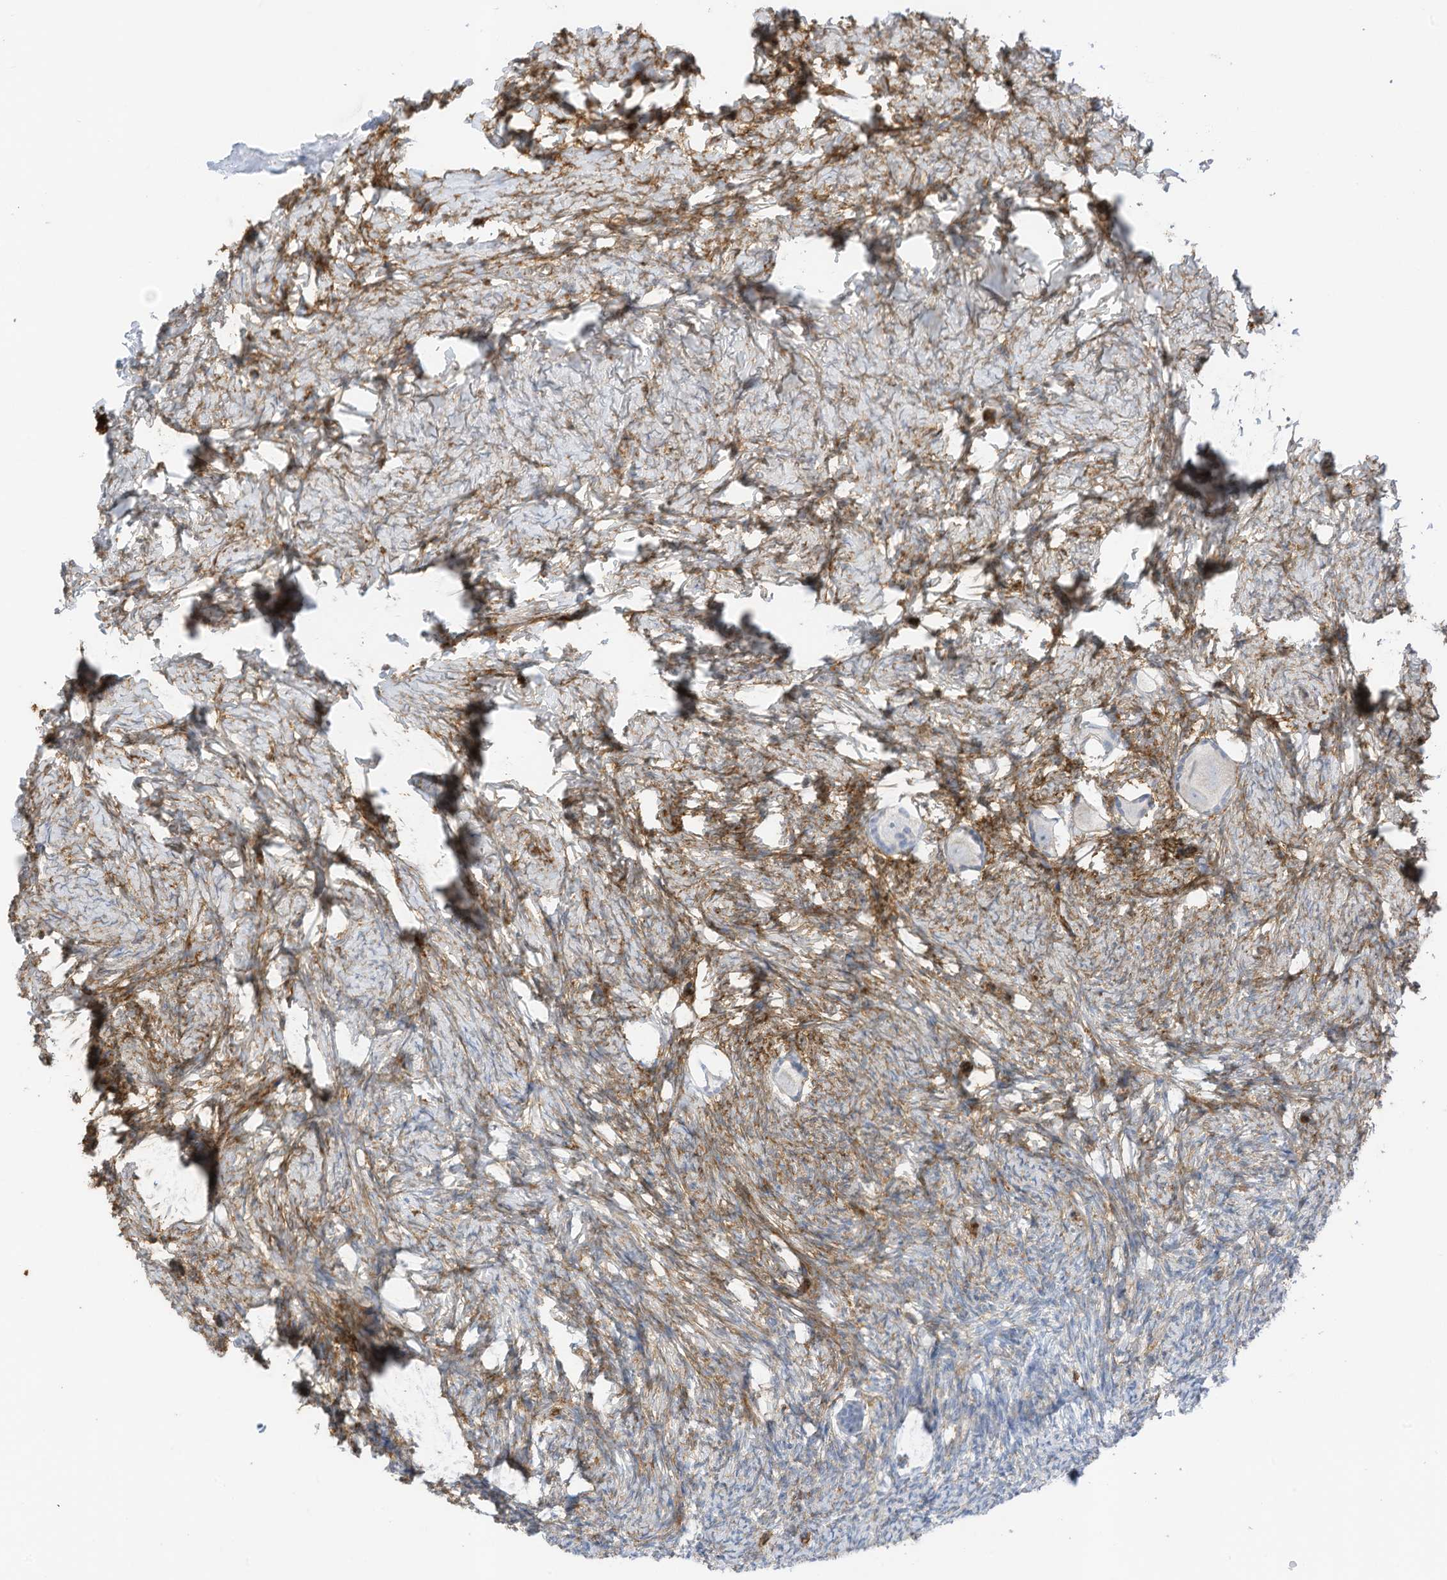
{"staining": {"intensity": "negative", "quantity": "none", "location": "none"}, "tissue": "ovary", "cell_type": "Follicle cells", "image_type": "normal", "snomed": [{"axis": "morphology", "description": "Normal tissue, NOS"}, {"axis": "topography", "description": "Ovary"}], "caption": "The photomicrograph displays no staining of follicle cells in unremarkable ovary.", "gene": "ARHGAP25", "patient": {"sex": "female", "age": 27}}